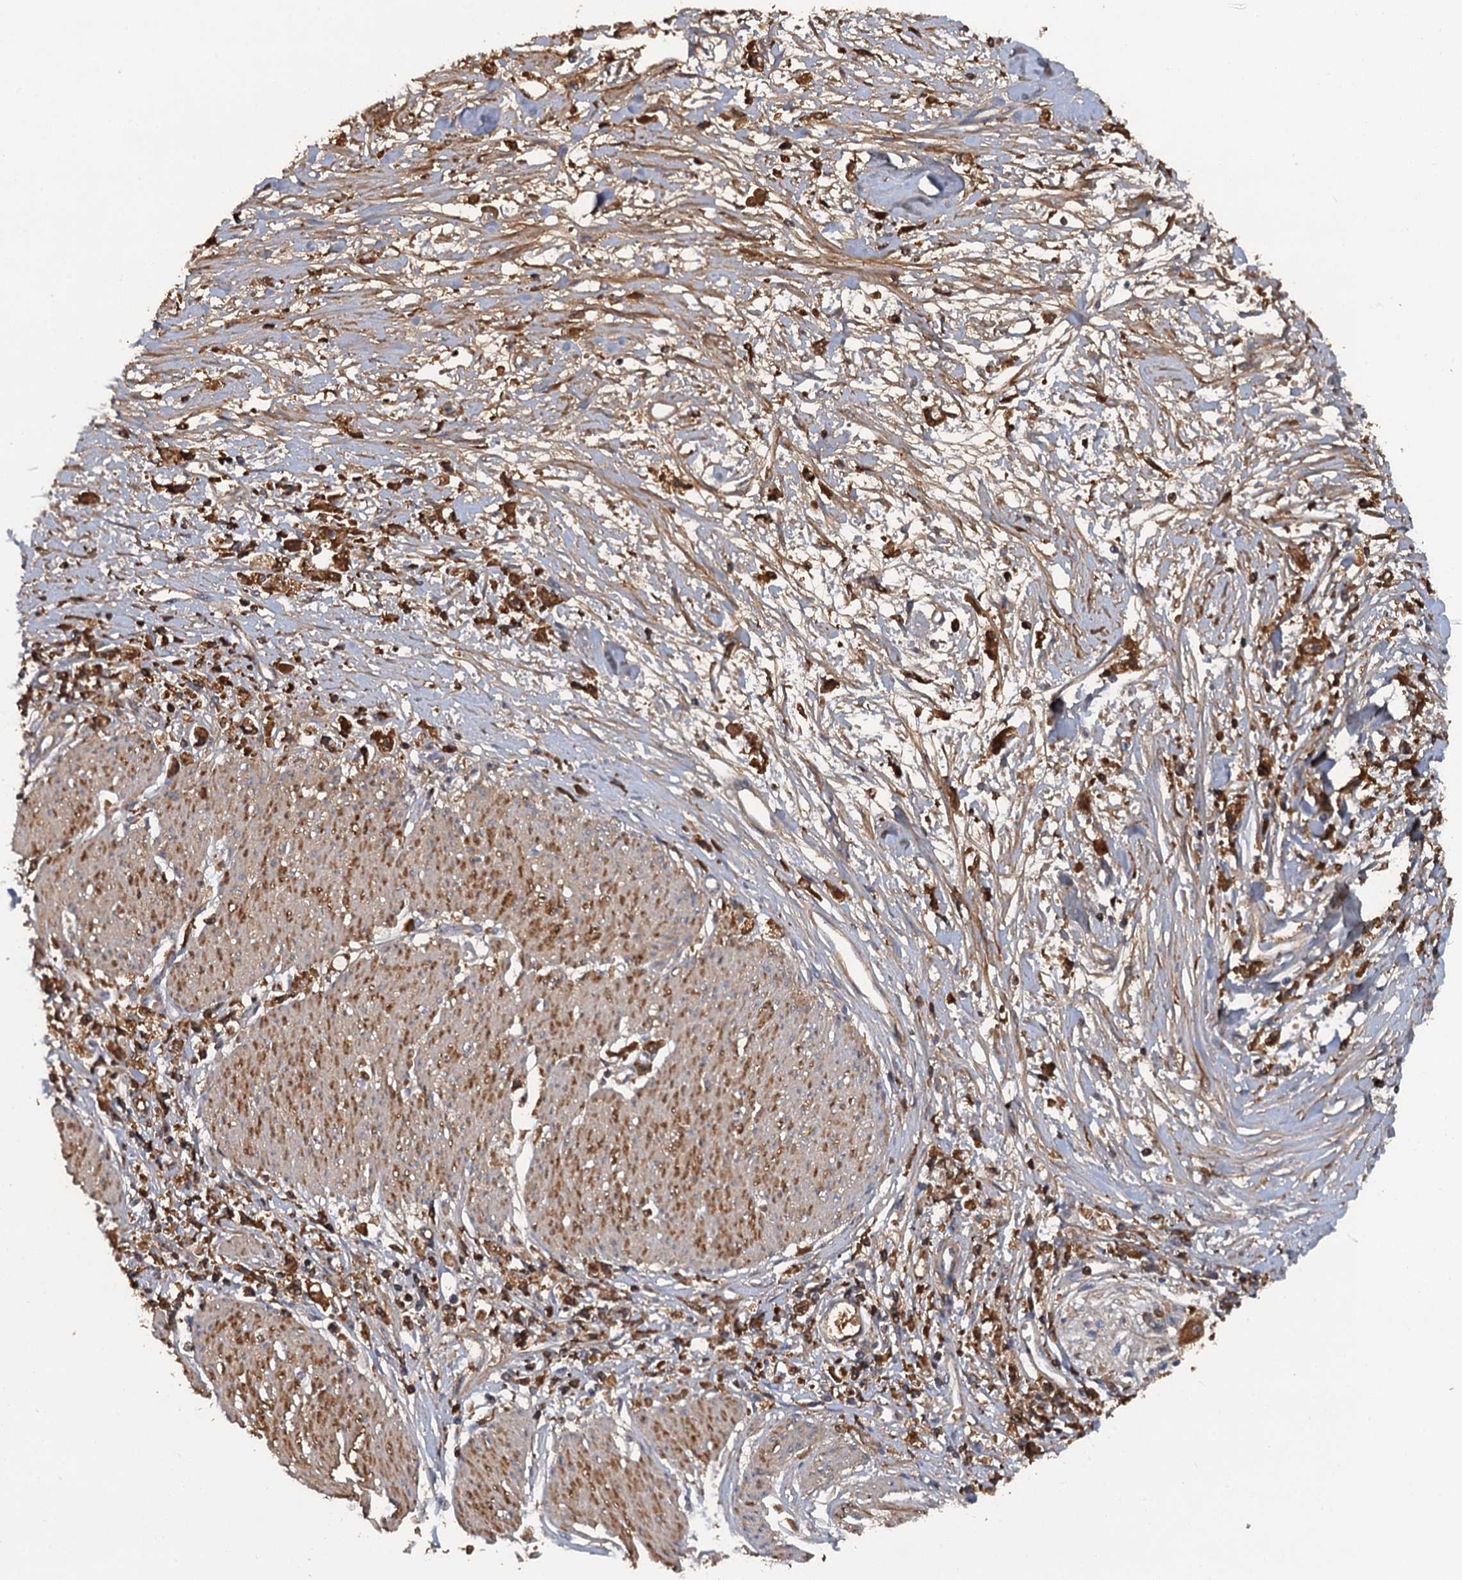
{"staining": {"intensity": "moderate", "quantity": ">75%", "location": "cytoplasmic/membranous"}, "tissue": "stomach cancer", "cell_type": "Tumor cells", "image_type": "cancer", "snomed": [{"axis": "morphology", "description": "Adenocarcinoma, NOS"}, {"axis": "topography", "description": "Stomach"}], "caption": "Stomach cancer (adenocarcinoma) stained with DAB immunohistochemistry shows medium levels of moderate cytoplasmic/membranous expression in approximately >75% of tumor cells.", "gene": "HAPLN3", "patient": {"sex": "female", "age": 59}}